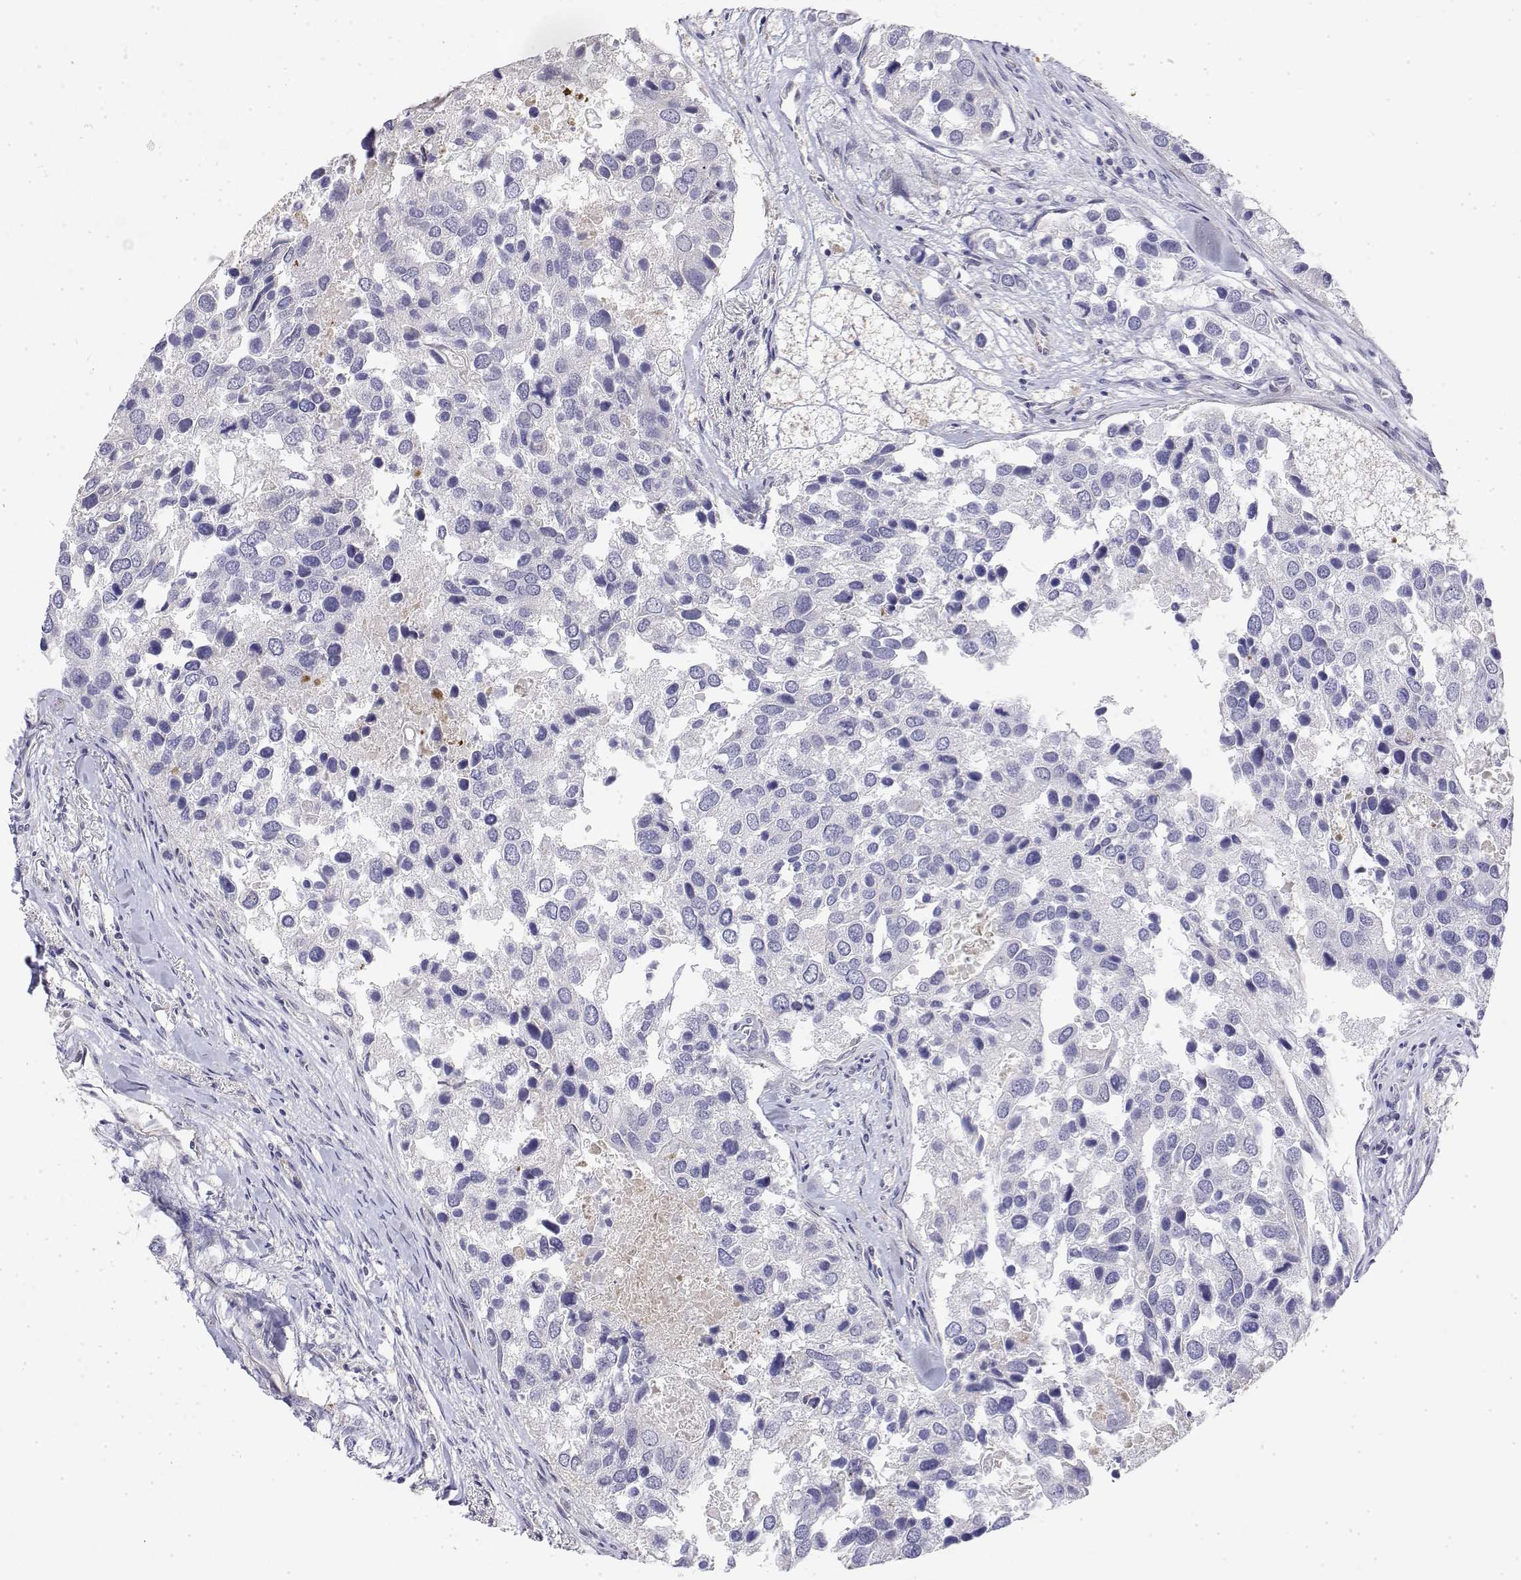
{"staining": {"intensity": "negative", "quantity": "none", "location": "none"}, "tissue": "breast cancer", "cell_type": "Tumor cells", "image_type": "cancer", "snomed": [{"axis": "morphology", "description": "Duct carcinoma"}, {"axis": "topography", "description": "Breast"}], "caption": "Breast intraductal carcinoma stained for a protein using immunohistochemistry (IHC) exhibits no staining tumor cells.", "gene": "GGACT", "patient": {"sex": "female", "age": 83}}